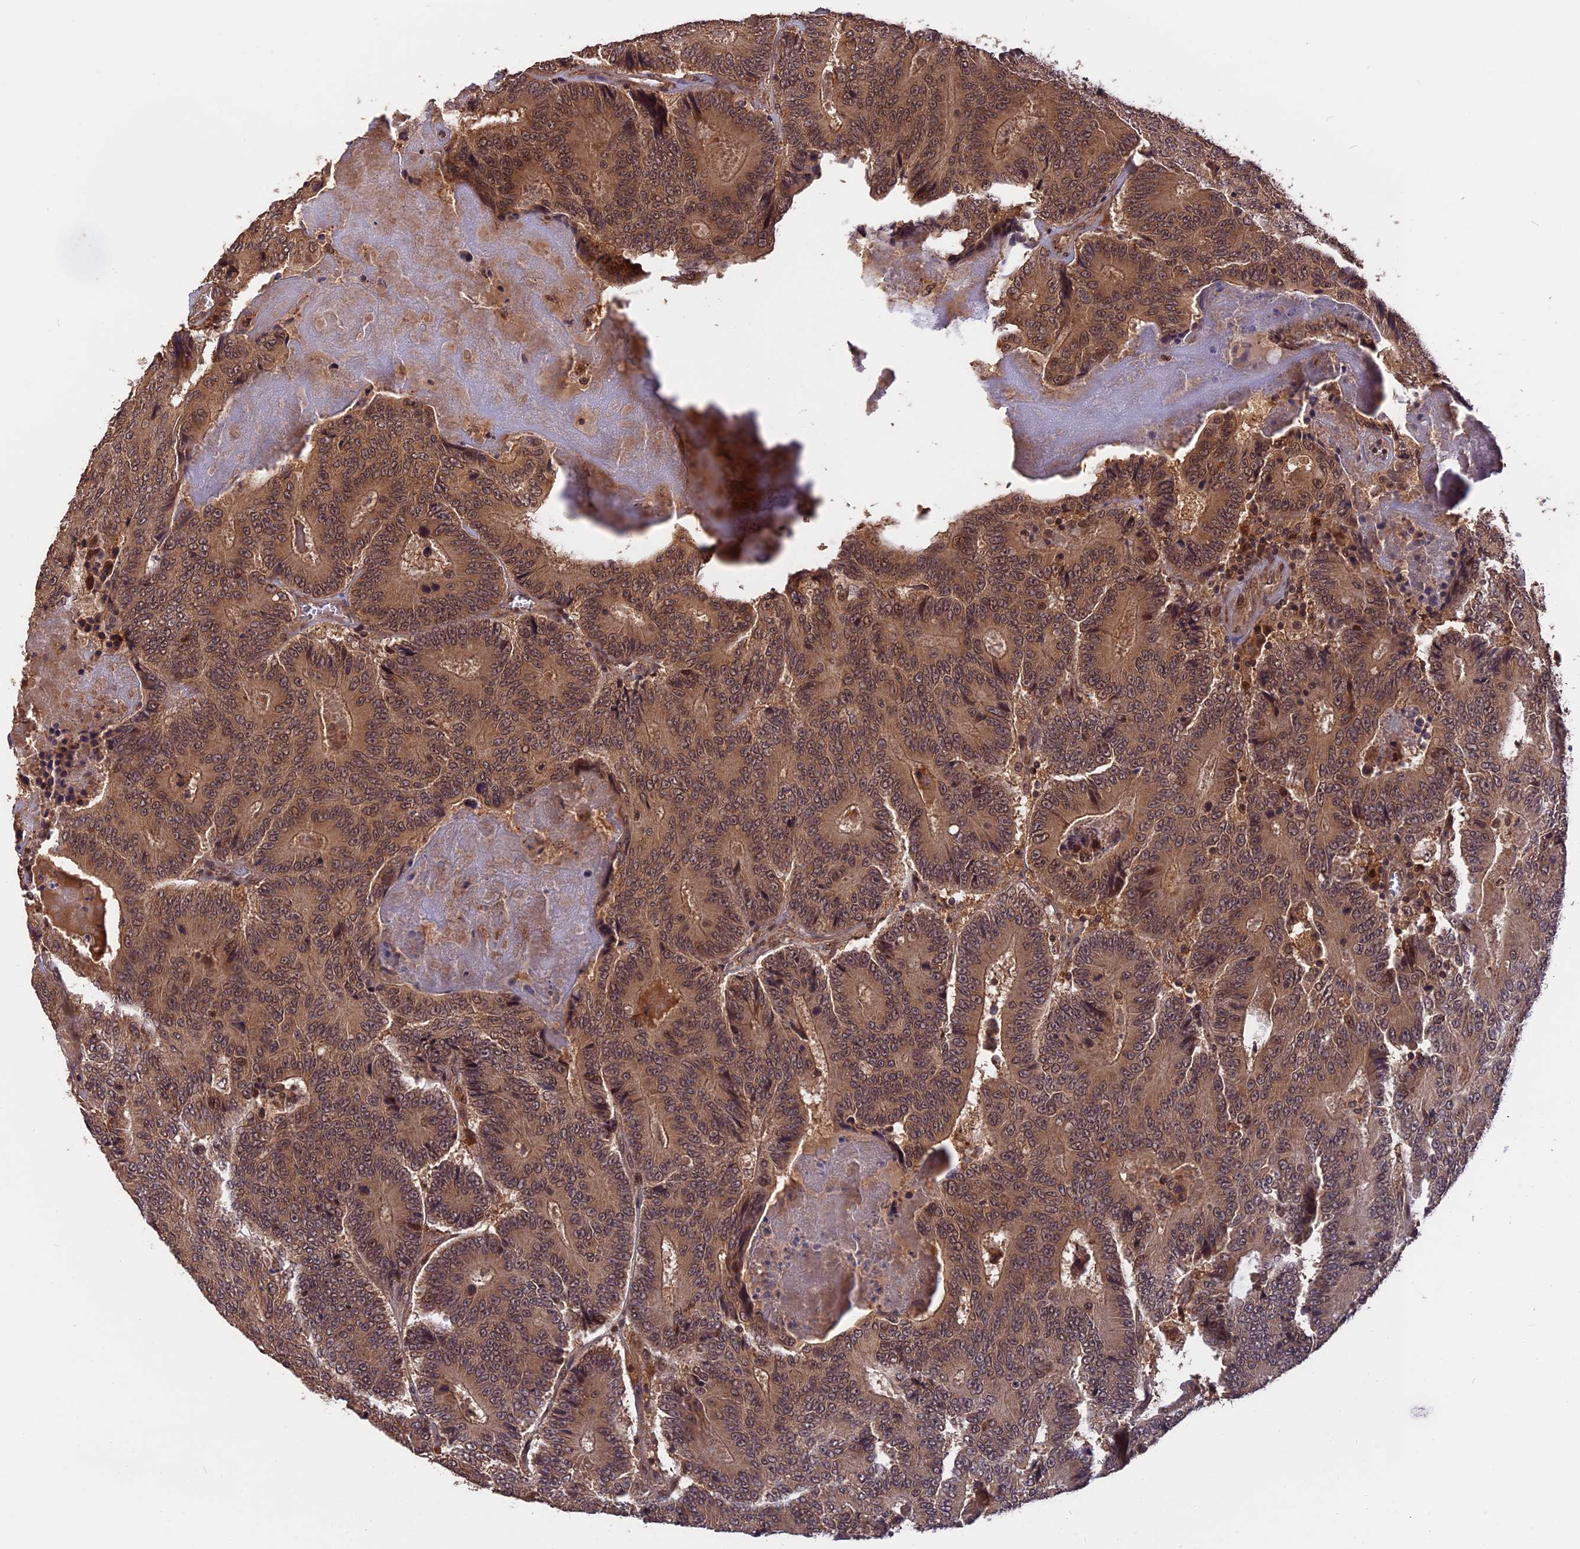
{"staining": {"intensity": "moderate", "quantity": ">75%", "location": "cytoplasmic/membranous,nuclear"}, "tissue": "colorectal cancer", "cell_type": "Tumor cells", "image_type": "cancer", "snomed": [{"axis": "morphology", "description": "Adenocarcinoma, NOS"}, {"axis": "topography", "description": "Colon"}], "caption": "Colorectal cancer stained for a protein (brown) demonstrates moderate cytoplasmic/membranous and nuclear positive expression in about >75% of tumor cells.", "gene": "ESCO1", "patient": {"sex": "male", "age": 83}}